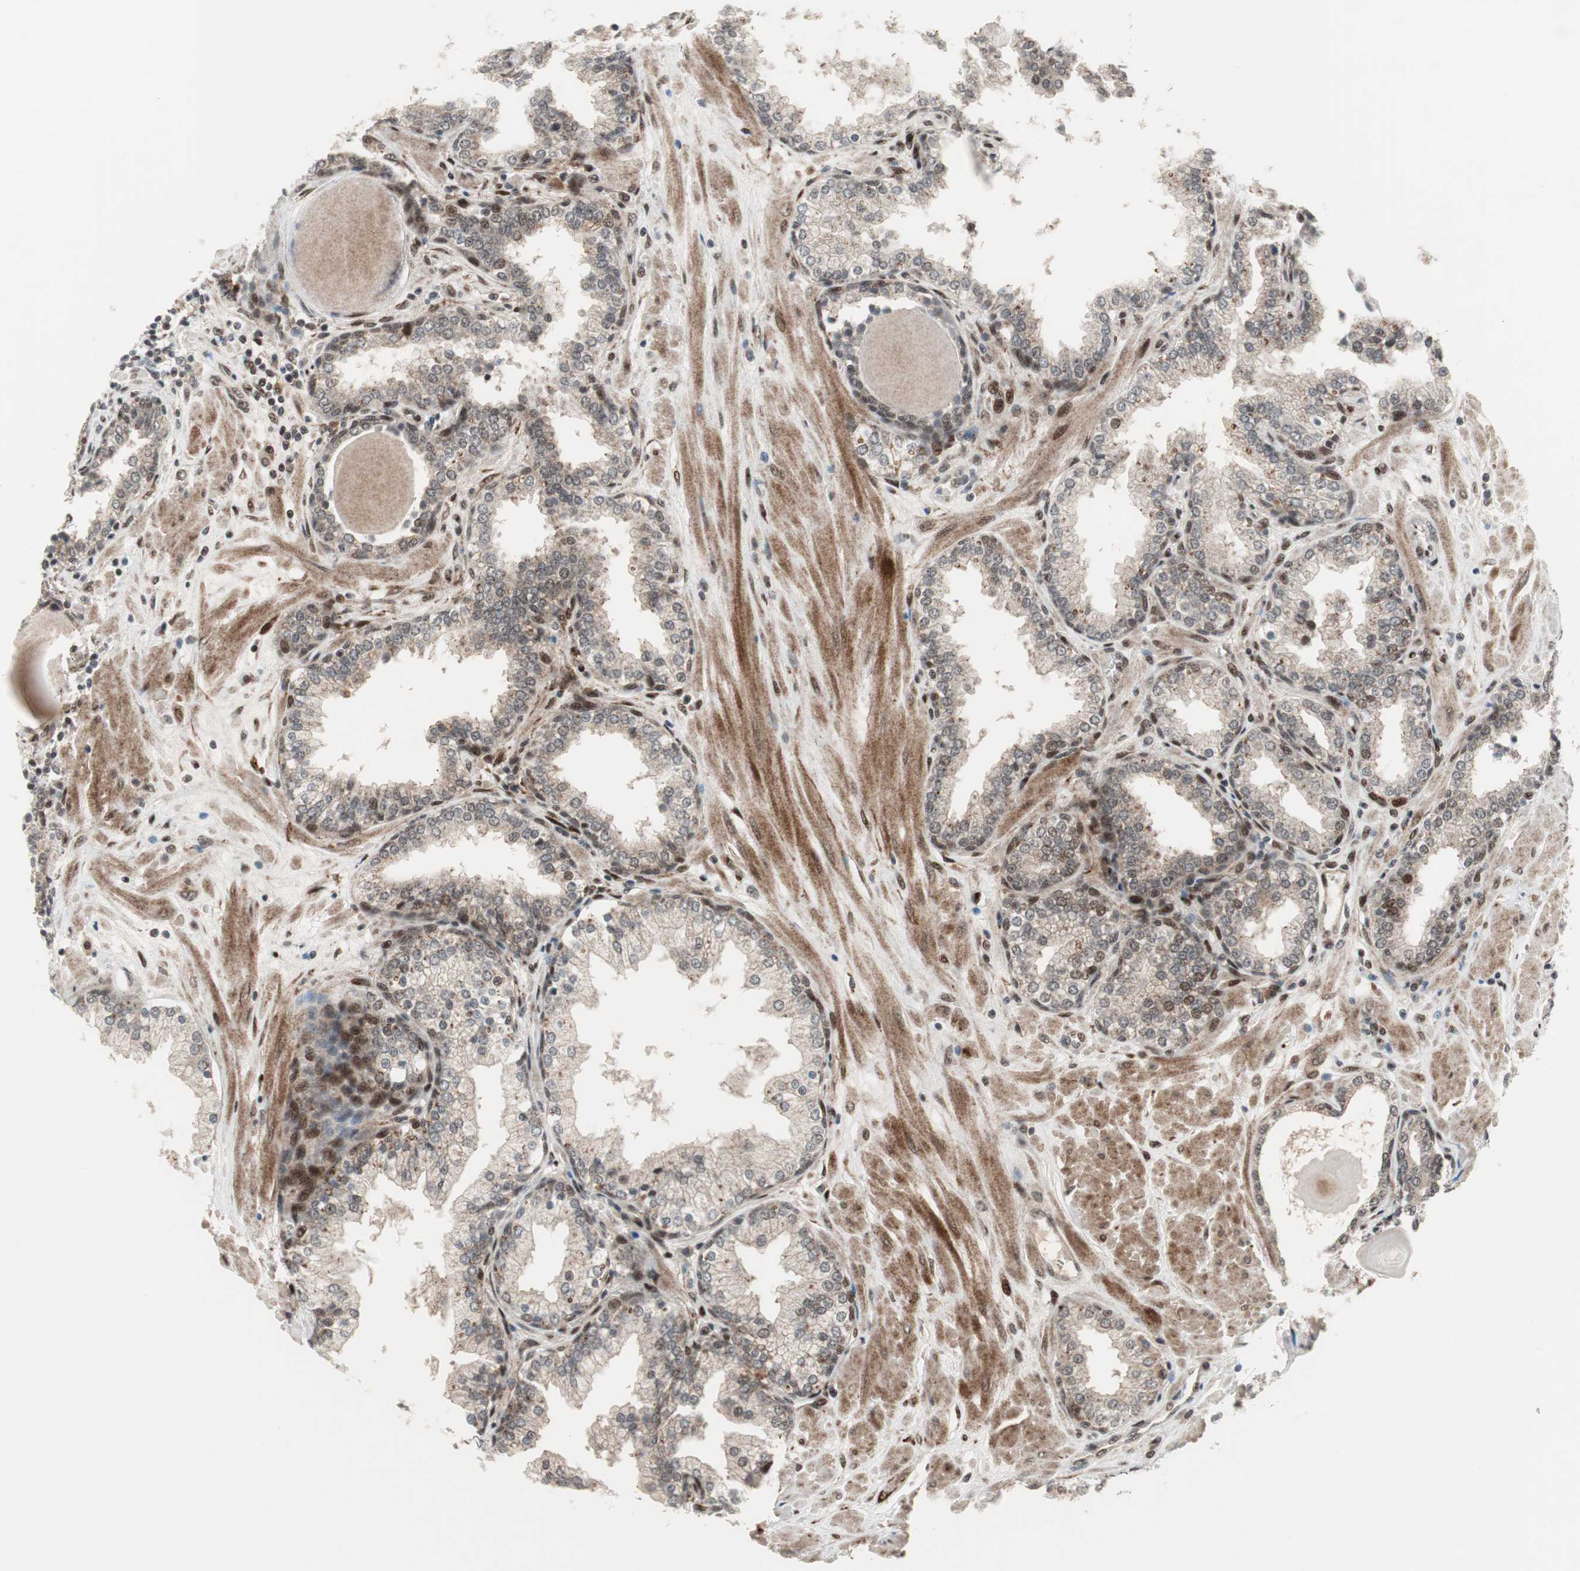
{"staining": {"intensity": "moderate", "quantity": ">75%", "location": "cytoplasmic/membranous,nuclear"}, "tissue": "prostate", "cell_type": "Glandular cells", "image_type": "normal", "snomed": [{"axis": "morphology", "description": "Normal tissue, NOS"}, {"axis": "topography", "description": "Prostate"}], "caption": "Protein staining of benign prostate shows moderate cytoplasmic/membranous,nuclear staining in about >75% of glandular cells. (DAB (3,3'-diaminobenzidine) IHC, brown staining for protein, blue staining for nuclei).", "gene": "TCF12", "patient": {"sex": "male", "age": 51}}